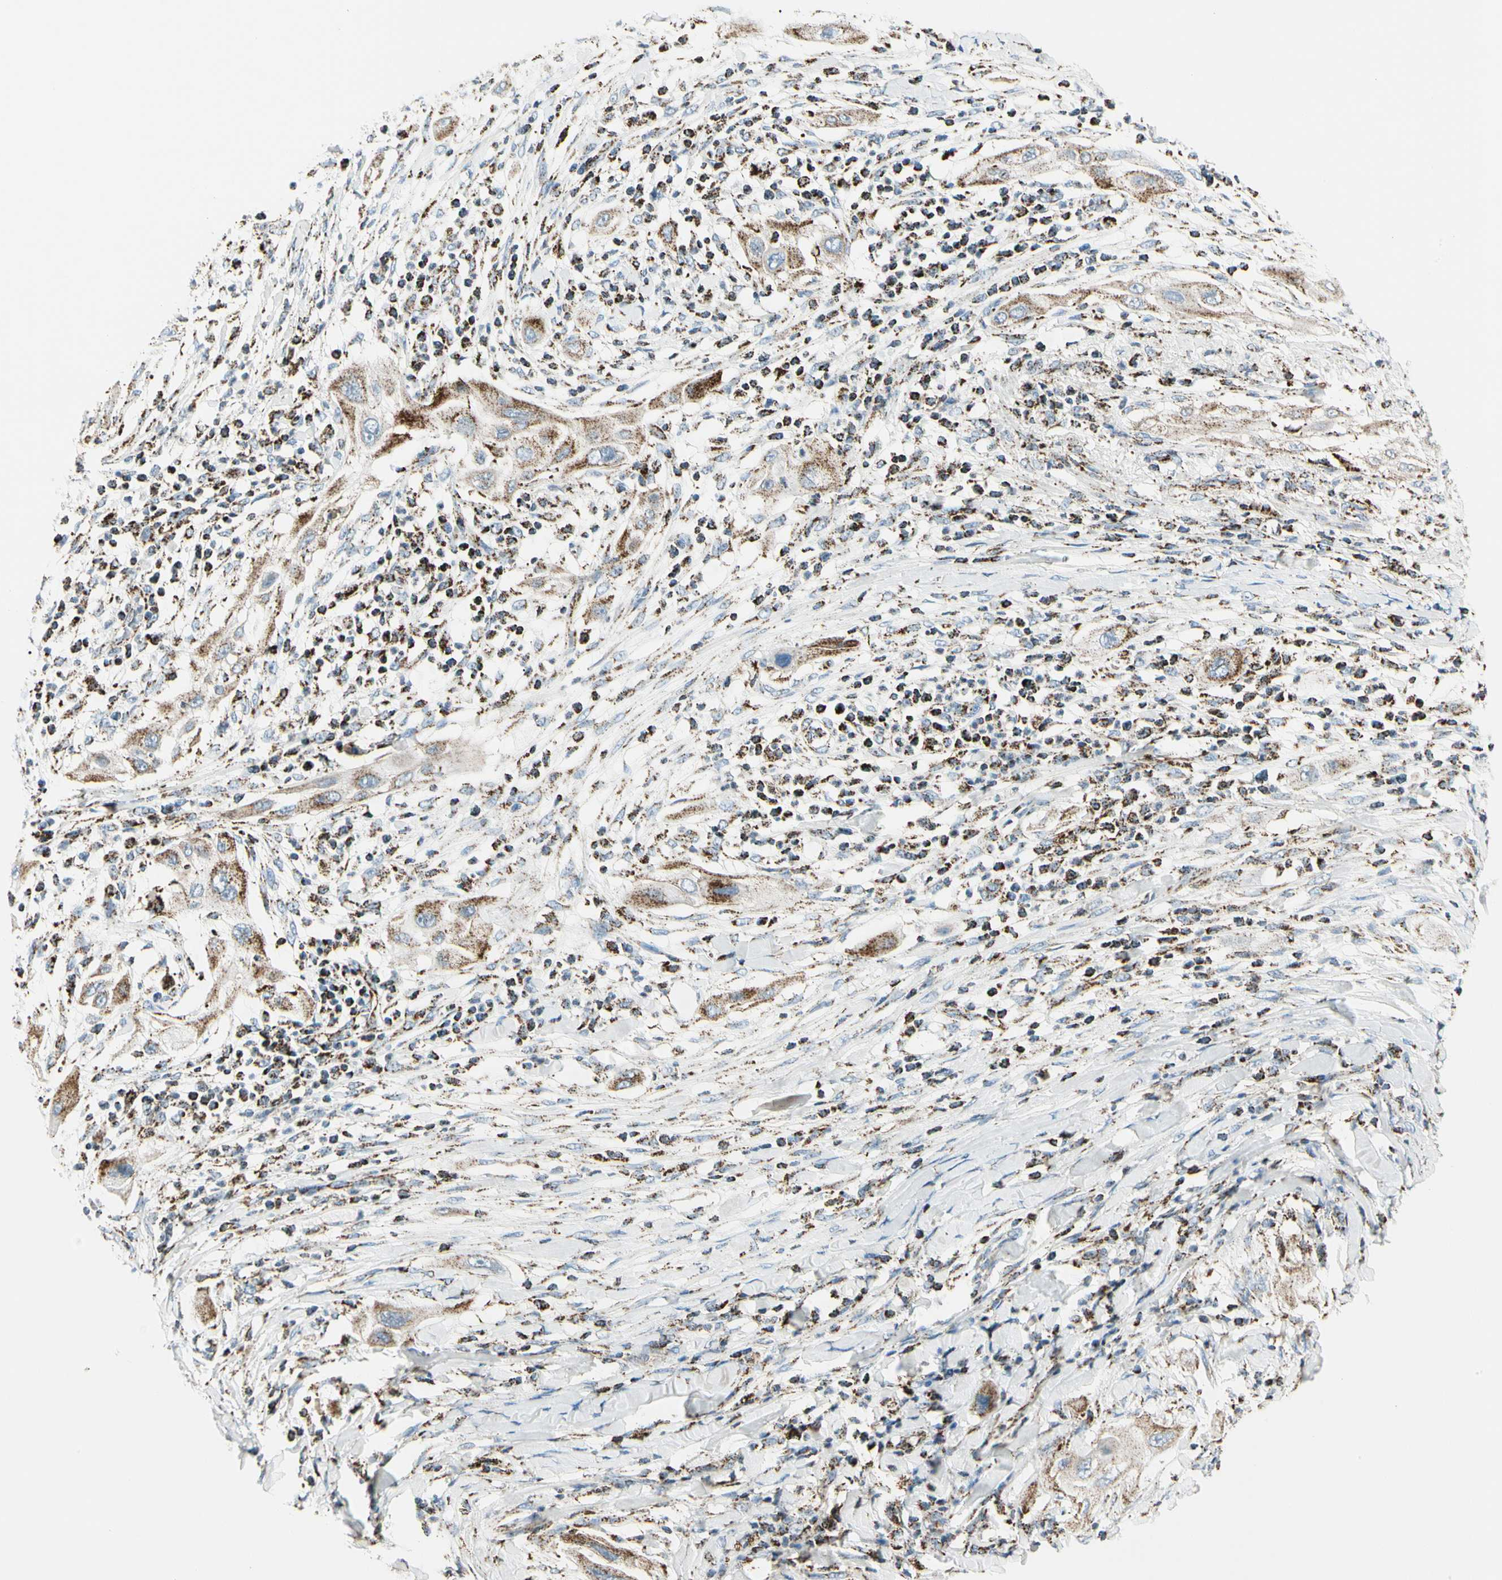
{"staining": {"intensity": "moderate", "quantity": "<25%", "location": "cytoplasmic/membranous"}, "tissue": "lung cancer", "cell_type": "Tumor cells", "image_type": "cancer", "snomed": [{"axis": "morphology", "description": "Squamous cell carcinoma, NOS"}, {"axis": "topography", "description": "Lung"}], "caption": "Immunohistochemical staining of human squamous cell carcinoma (lung) shows low levels of moderate cytoplasmic/membranous staining in approximately <25% of tumor cells.", "gene": "ME2", "patient": {"sex": "female", "age": 47}}